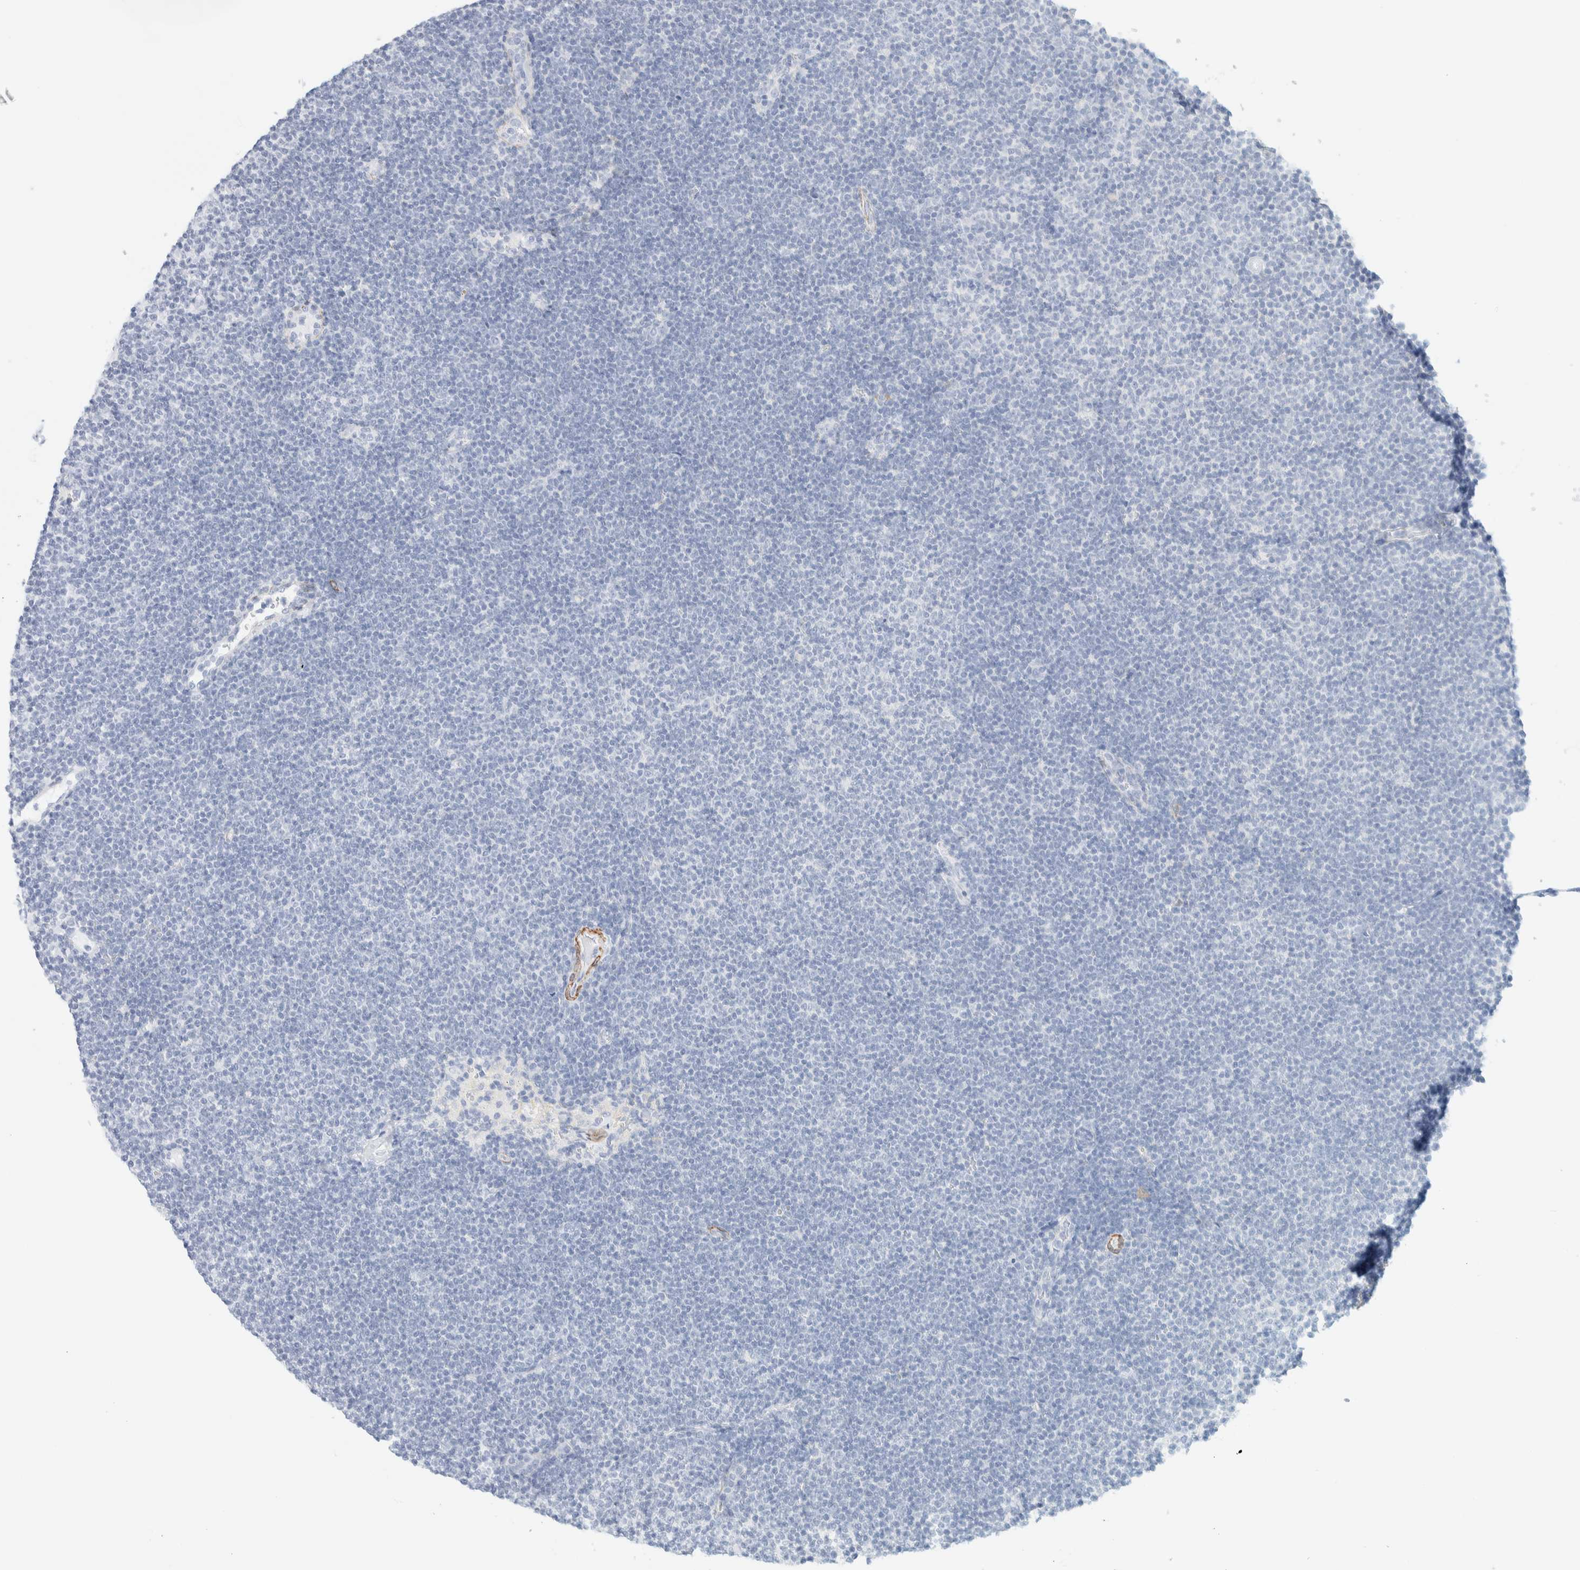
{"staining": {"intensity": "negative", "quantity": "none", "location": "none"}, "tissue": "lymphoma", "cell_type": "Tumor cells", "image_type": "cancer", "snomed": [{"axis": "morphology", "description": "Malignant lymphoma, non-Hodgkin's type, Low grade"}, {"axis": "topography", "description": "Lymph node"}], "caption": "This is an IHC micrograph of human low-grade malignant lymphoma, non-Hodgkin's type. There is no expression in tumor cells.", "gene": "AFMID", "patient": {"sex": "female", "age": 53}}